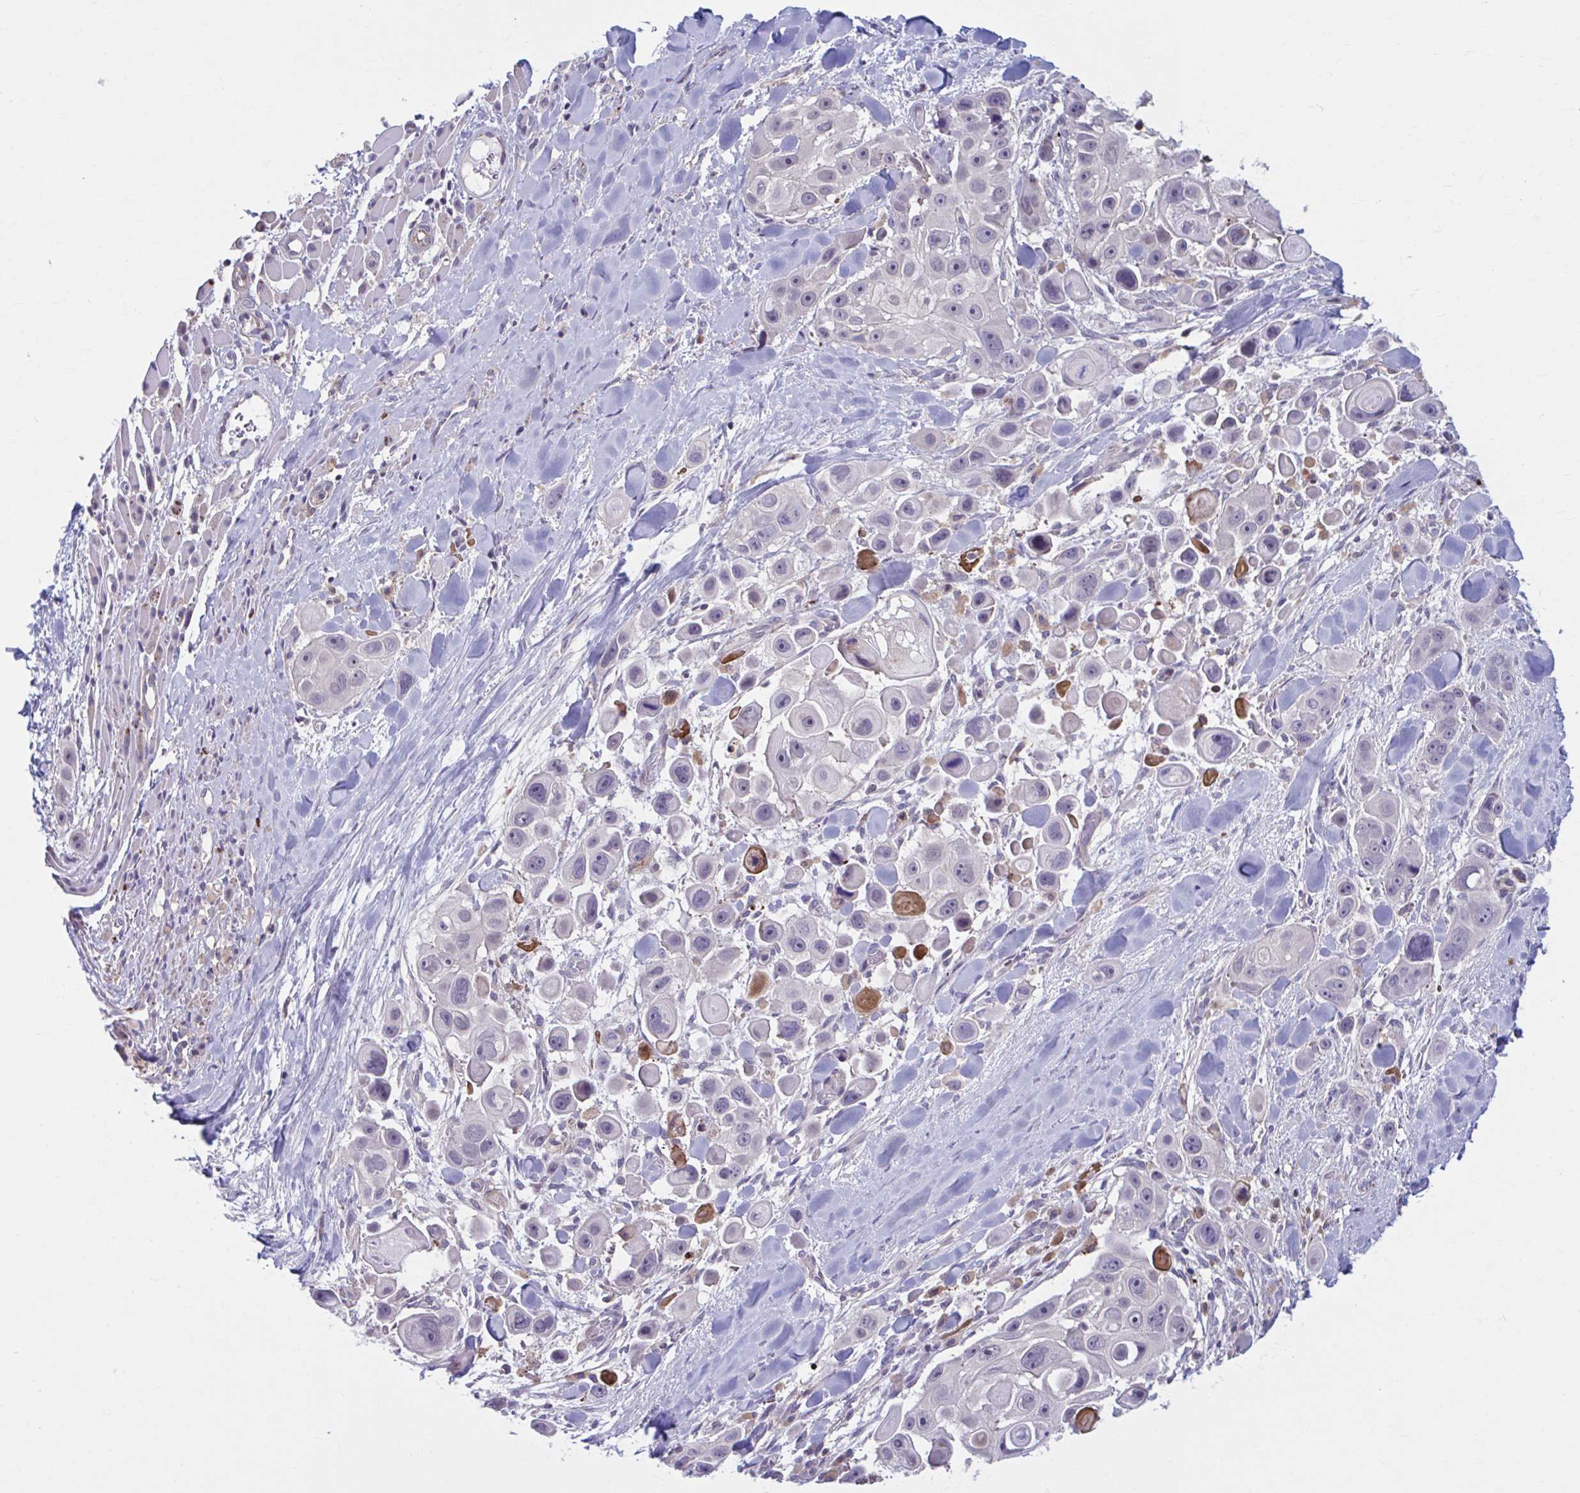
{"staining": {"intensity": "moderate", "quantity": "<25%", "location": "cytoplasmic/membranous"}, "tissue": "skin cancer", "cell_type": "Tumor cells", "image_type": "cancer", "snomed": [{"axis": "morphology", "description": "Squamous cell carcinoma, NOS"}, {"axis": "topography", "description": "Skin"}], "caption": "Tumor cells demonstrate low levels of moderate cytoplasmic/membranous expression in approximately <25% of cells in human skin cancer. (DAB IHC with brightfield microscopy, high magnification).", "gene": "ADAT3", "patient": {"sex": "male", "age": 67}}